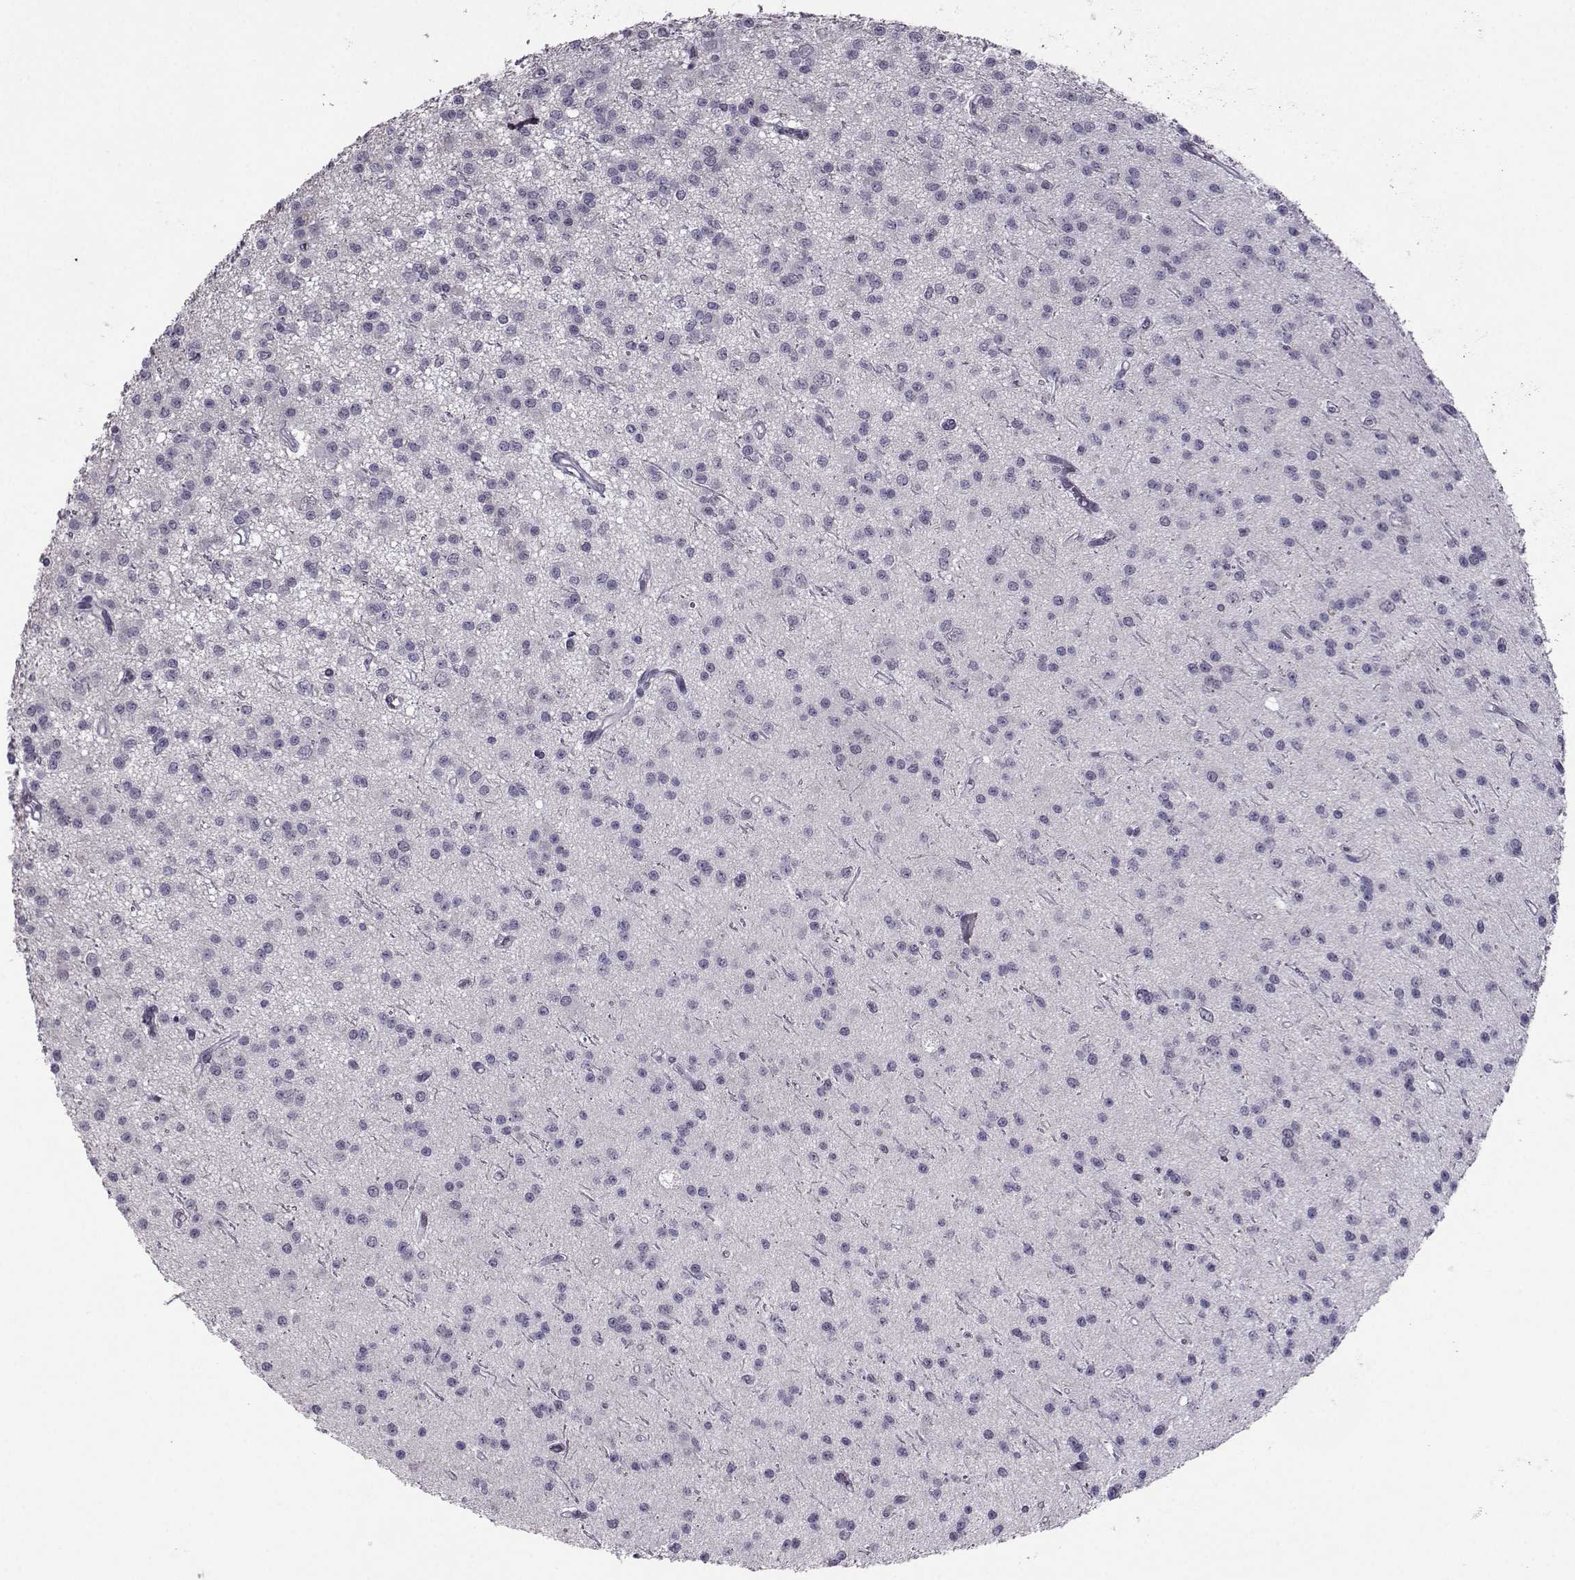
{"staining": {"intensity": "negative", "quantity": "none", "location": "none"}, "tissue": "glioma", "cell_type": "Tumor cells", "image_type": "cancer", "snomed": [{"axis": "morphology", "description": "Glioma, malignant, Low grade"}, {"axis": "topography", "description": "Brain"}], "caption": "DAB (3,3'-diaminobenzidine) immunohistochemical staining of human glioma displays no significant positivity in tumor cells.", "gene": "LIN28A", "patient": {"sex": "male", "age": 27}}